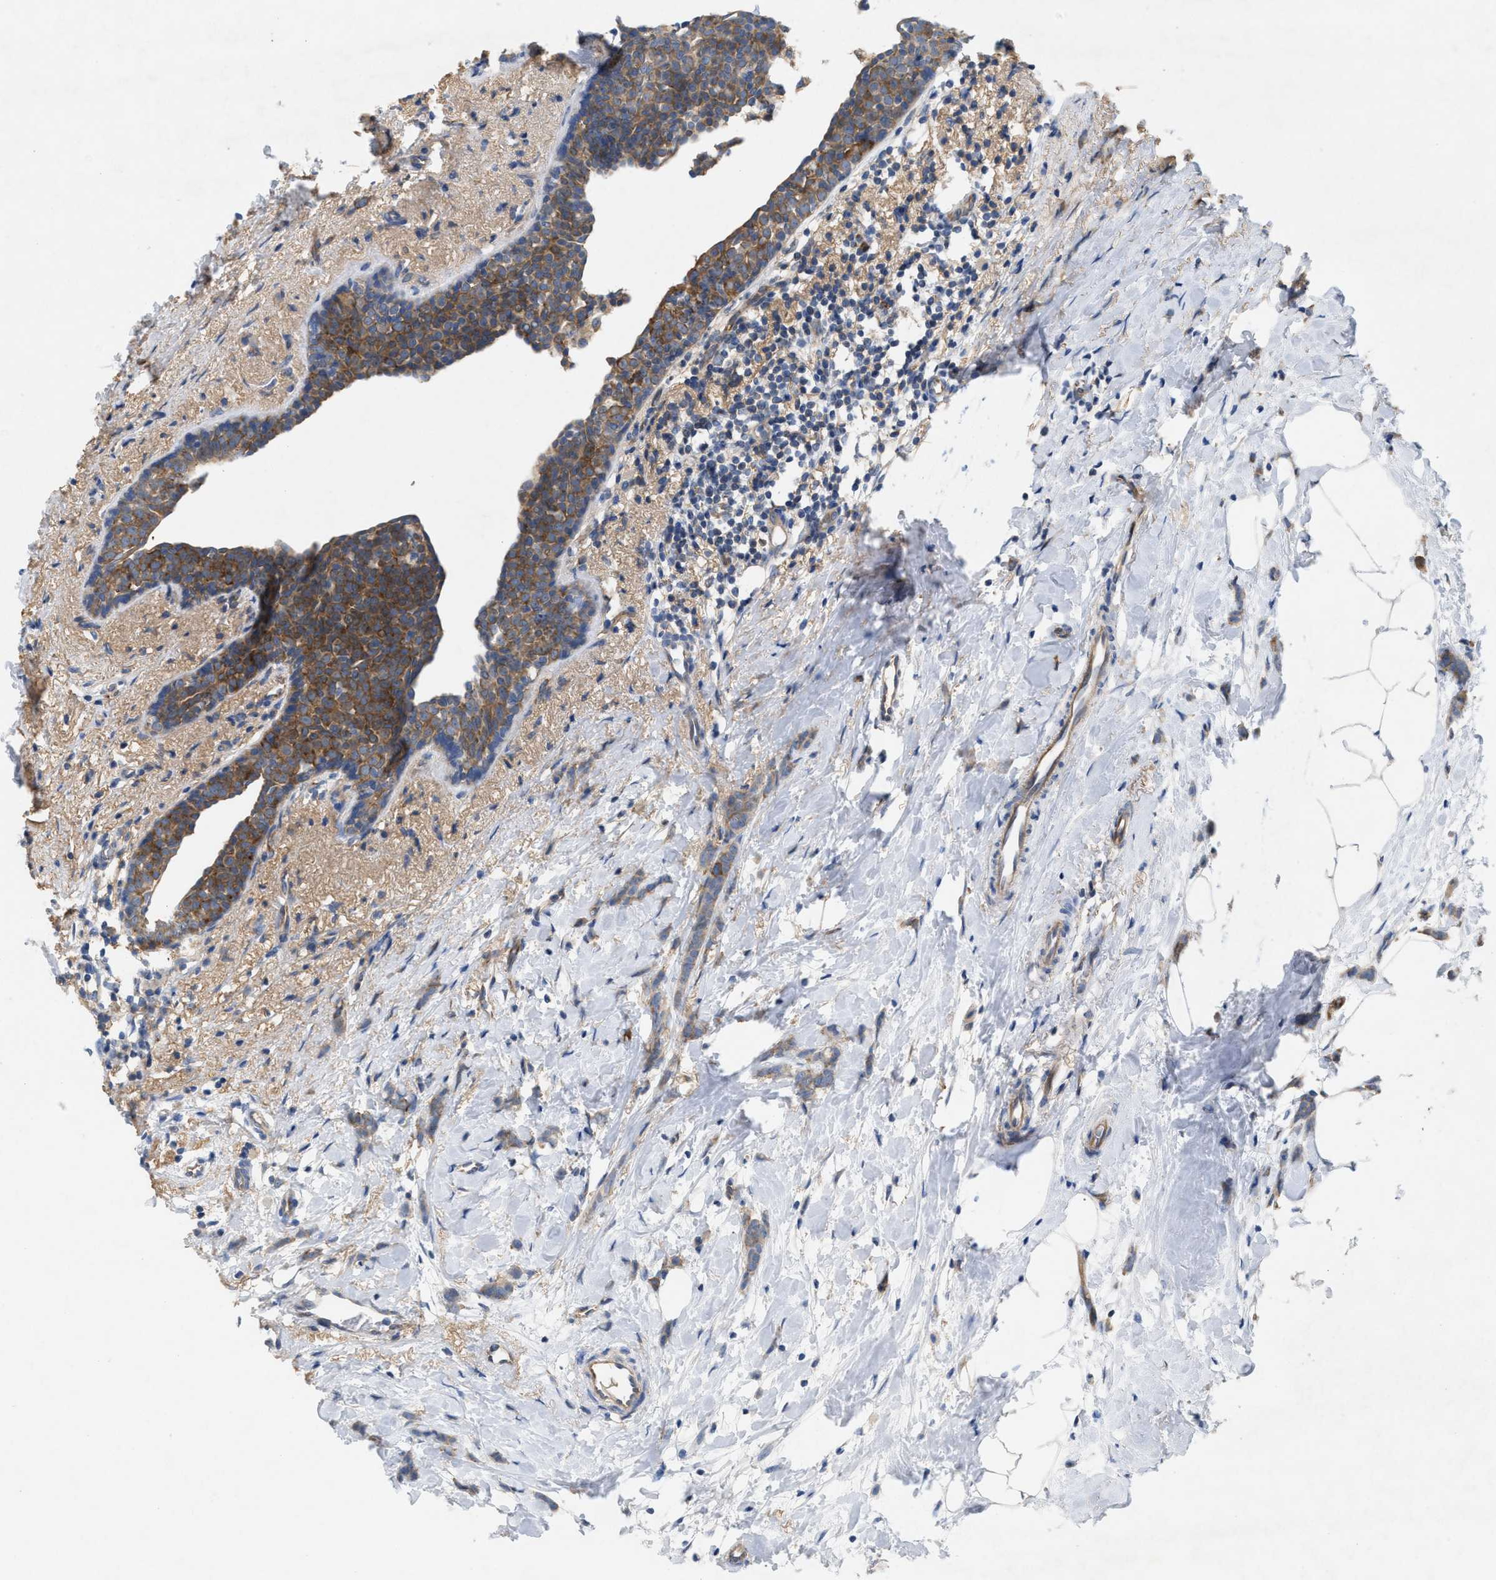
{"staining": {"intensity": "moderate", "quantity": ">75%", "location": "cytoplasmic/membranous"}, "tissue": "breast cancer", "cell_type": "Tumor cells", "image_type": "cancer", "snomed": [{"axis": "morphology", "description": "Lobular carcinoma, in situ"}, {"axis": "morphology", "description": "Lobular carcinoma"}, {"axis": "topography", "description": "Breast"}], "caption": "Immunohistochemical staining of lobular carcinoma (breast) exhibits medium levels of moderate cytoplasmic/membranous protein positivity in about >75% of tumor cells. The staining is performed using DAB (3,3'-diaminobenzidine) brown chromogen to label protein expression. The nuclei are counter-stained blue using hematoxylin.", "gene": "UBAP2", "patient": {"sex": "female", "age": 41}}